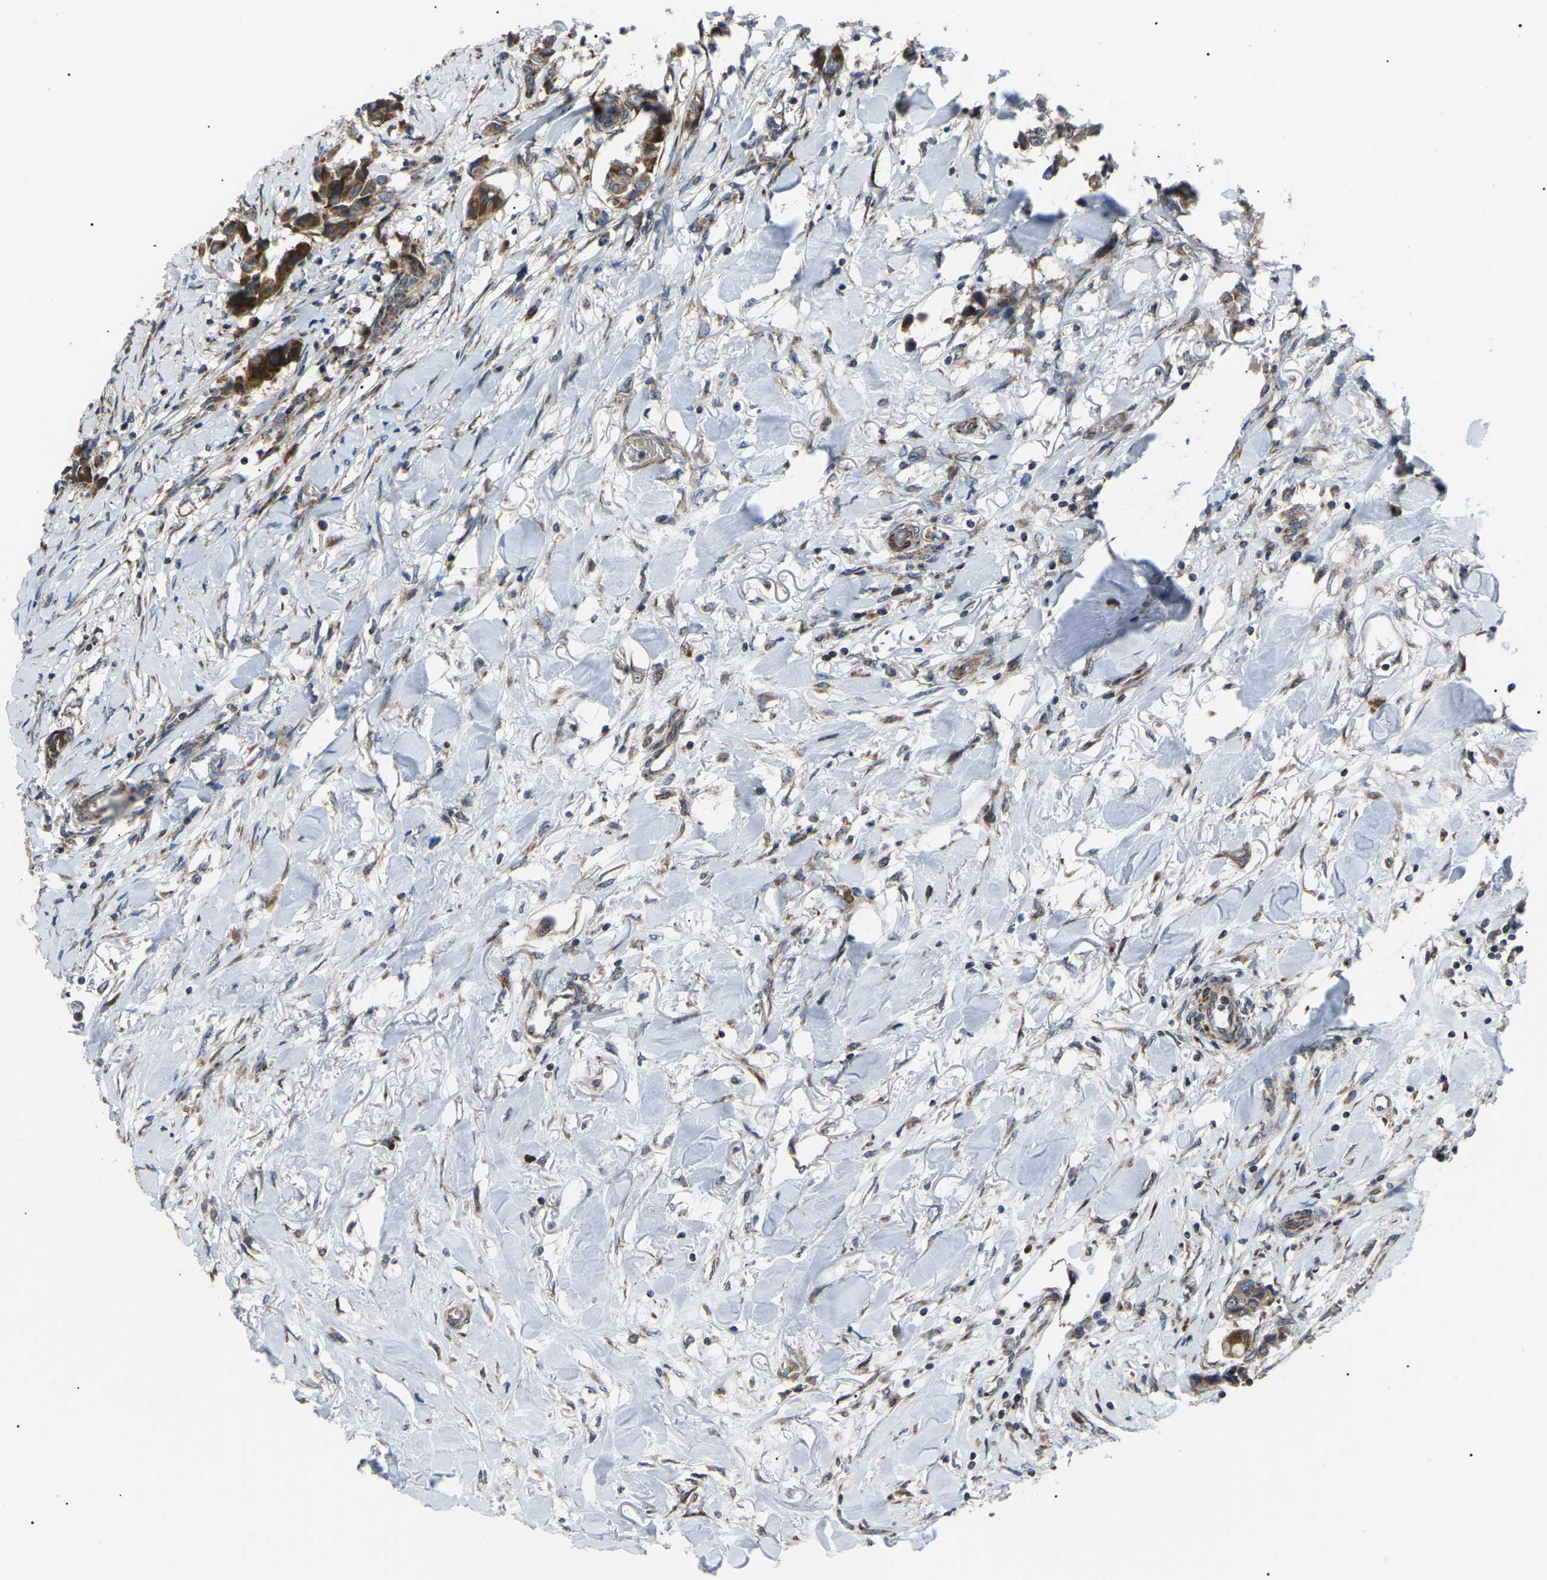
{"staining": {"intensity": "moderate", "quantity": ">75%", "location": "cytoplasmic/membranous"}, "tissue": "breast cancer", "cell_type": "Tumor cells", "image_type": "cancer", "snomed": [{"axis": "morphology", "description": "Duct carcinoma"}, {"axis": "topography", "description": "Breast"}], "caption": "This is a micrograph of IHC staining of breast invasive ductal carcinoma, which shows moderate positivity in the cytoplasmic/membranous of tumor cells.", "gene": "AGO2", "patient": {"sex": "female", "age": 80}}